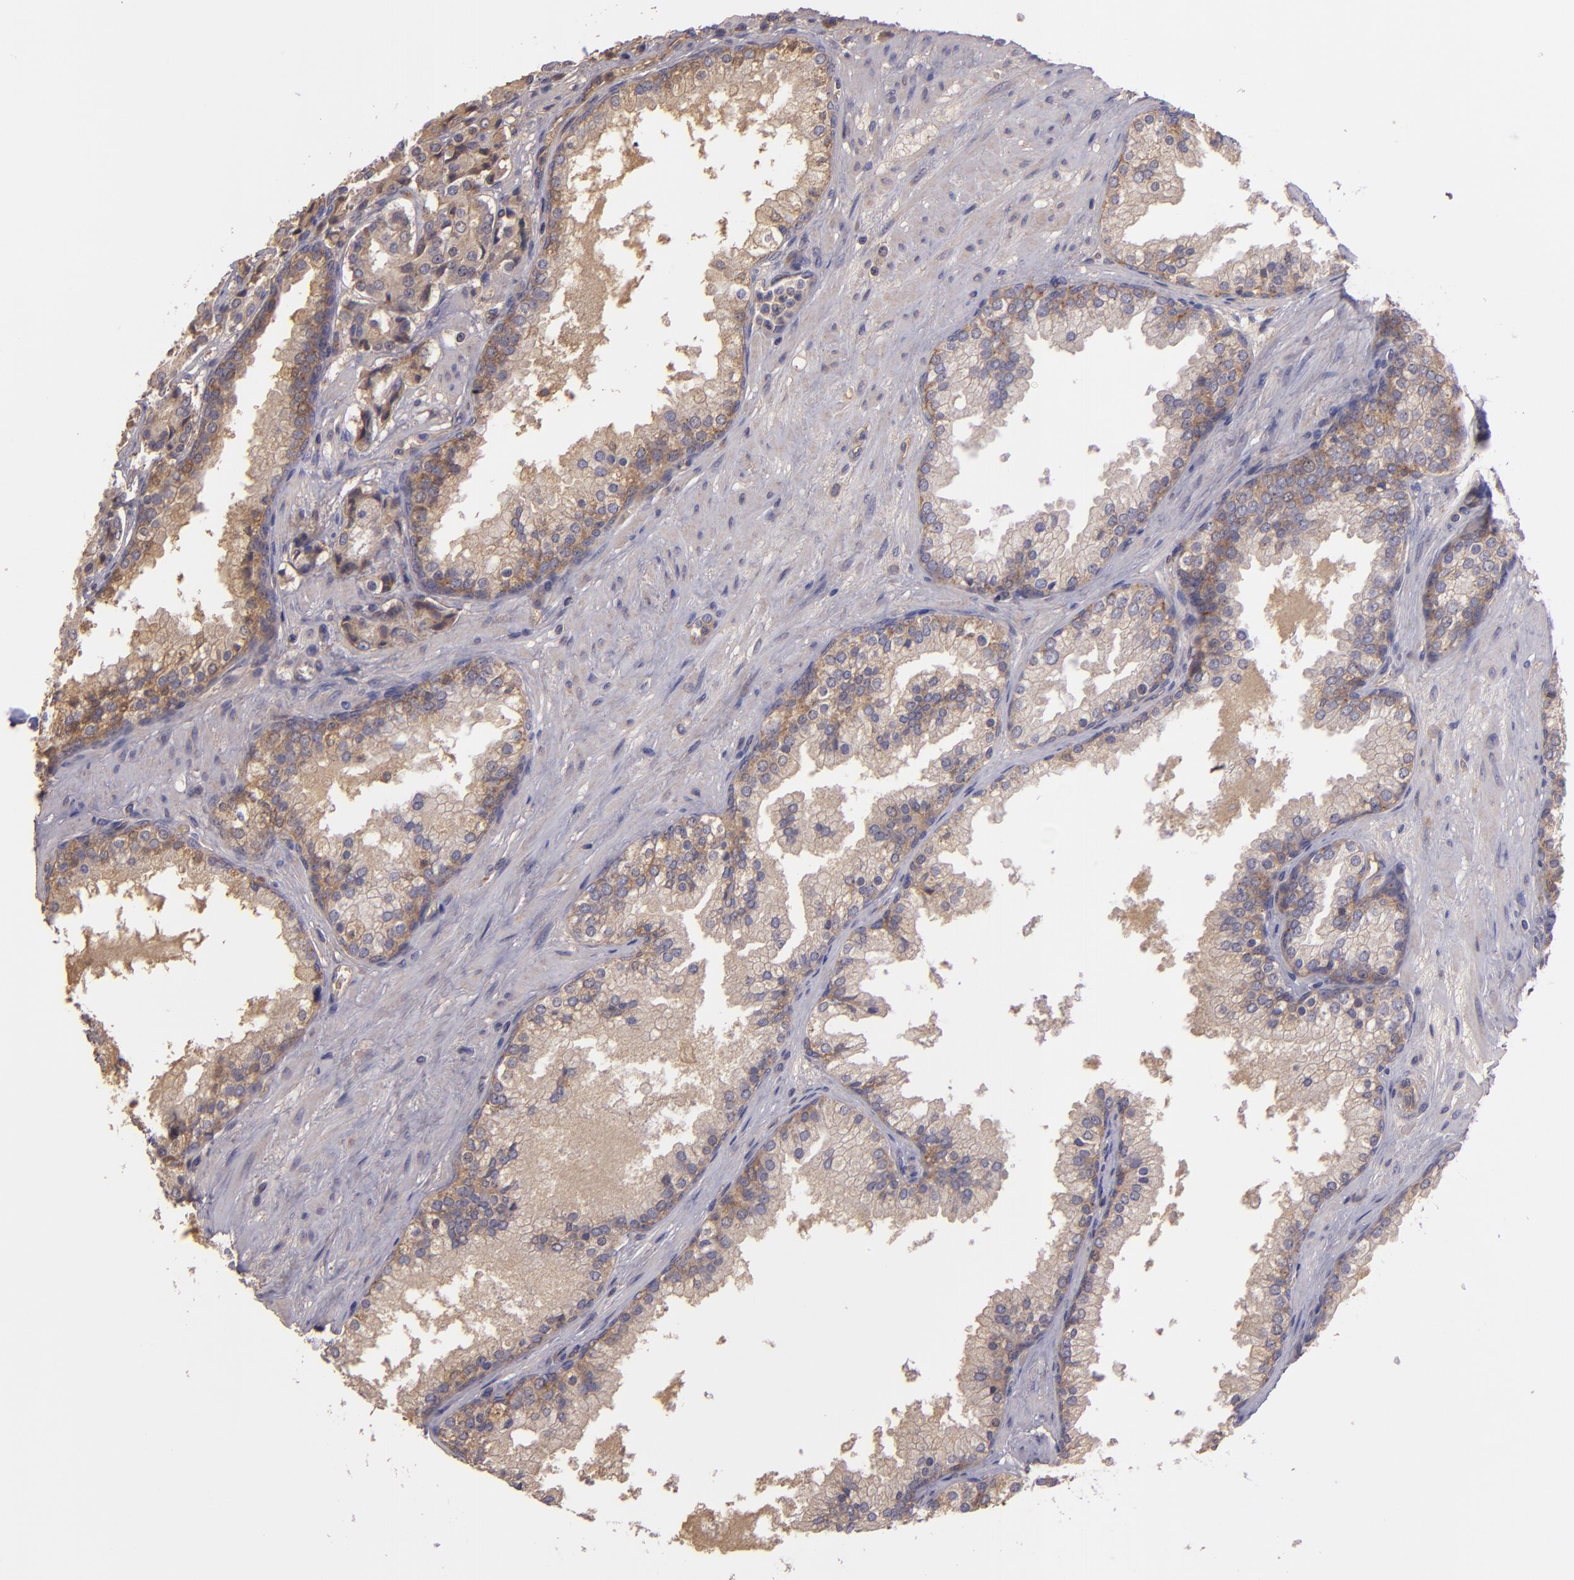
{"staining": {"intensity": "moderate", "quantity": ">75%", "location": "cytoplasmic/membranous"}, "tissue": "prostate cancer", "cell_type": "Tumor cells", "image_type": "cancer", "snomed": [{"axis": "morphology", "description": "Adenocarcinoma, Medium grade"}, {"axis": "topography", "description": "Prostate"}], "caption": "Adenocarcinoma (medium-grade) (prostate) tissue displays moderate cytoplasmic/membranous expression in approximately >75% of tumor cells The staining was performed using DAB (3,3'-diaminobenzidine), with brown indicating positive protein expression. Nuclei are stained blue with hematoxylin.", "gene": "ECE1", "patient": {"sex": "male", "age": 60}}